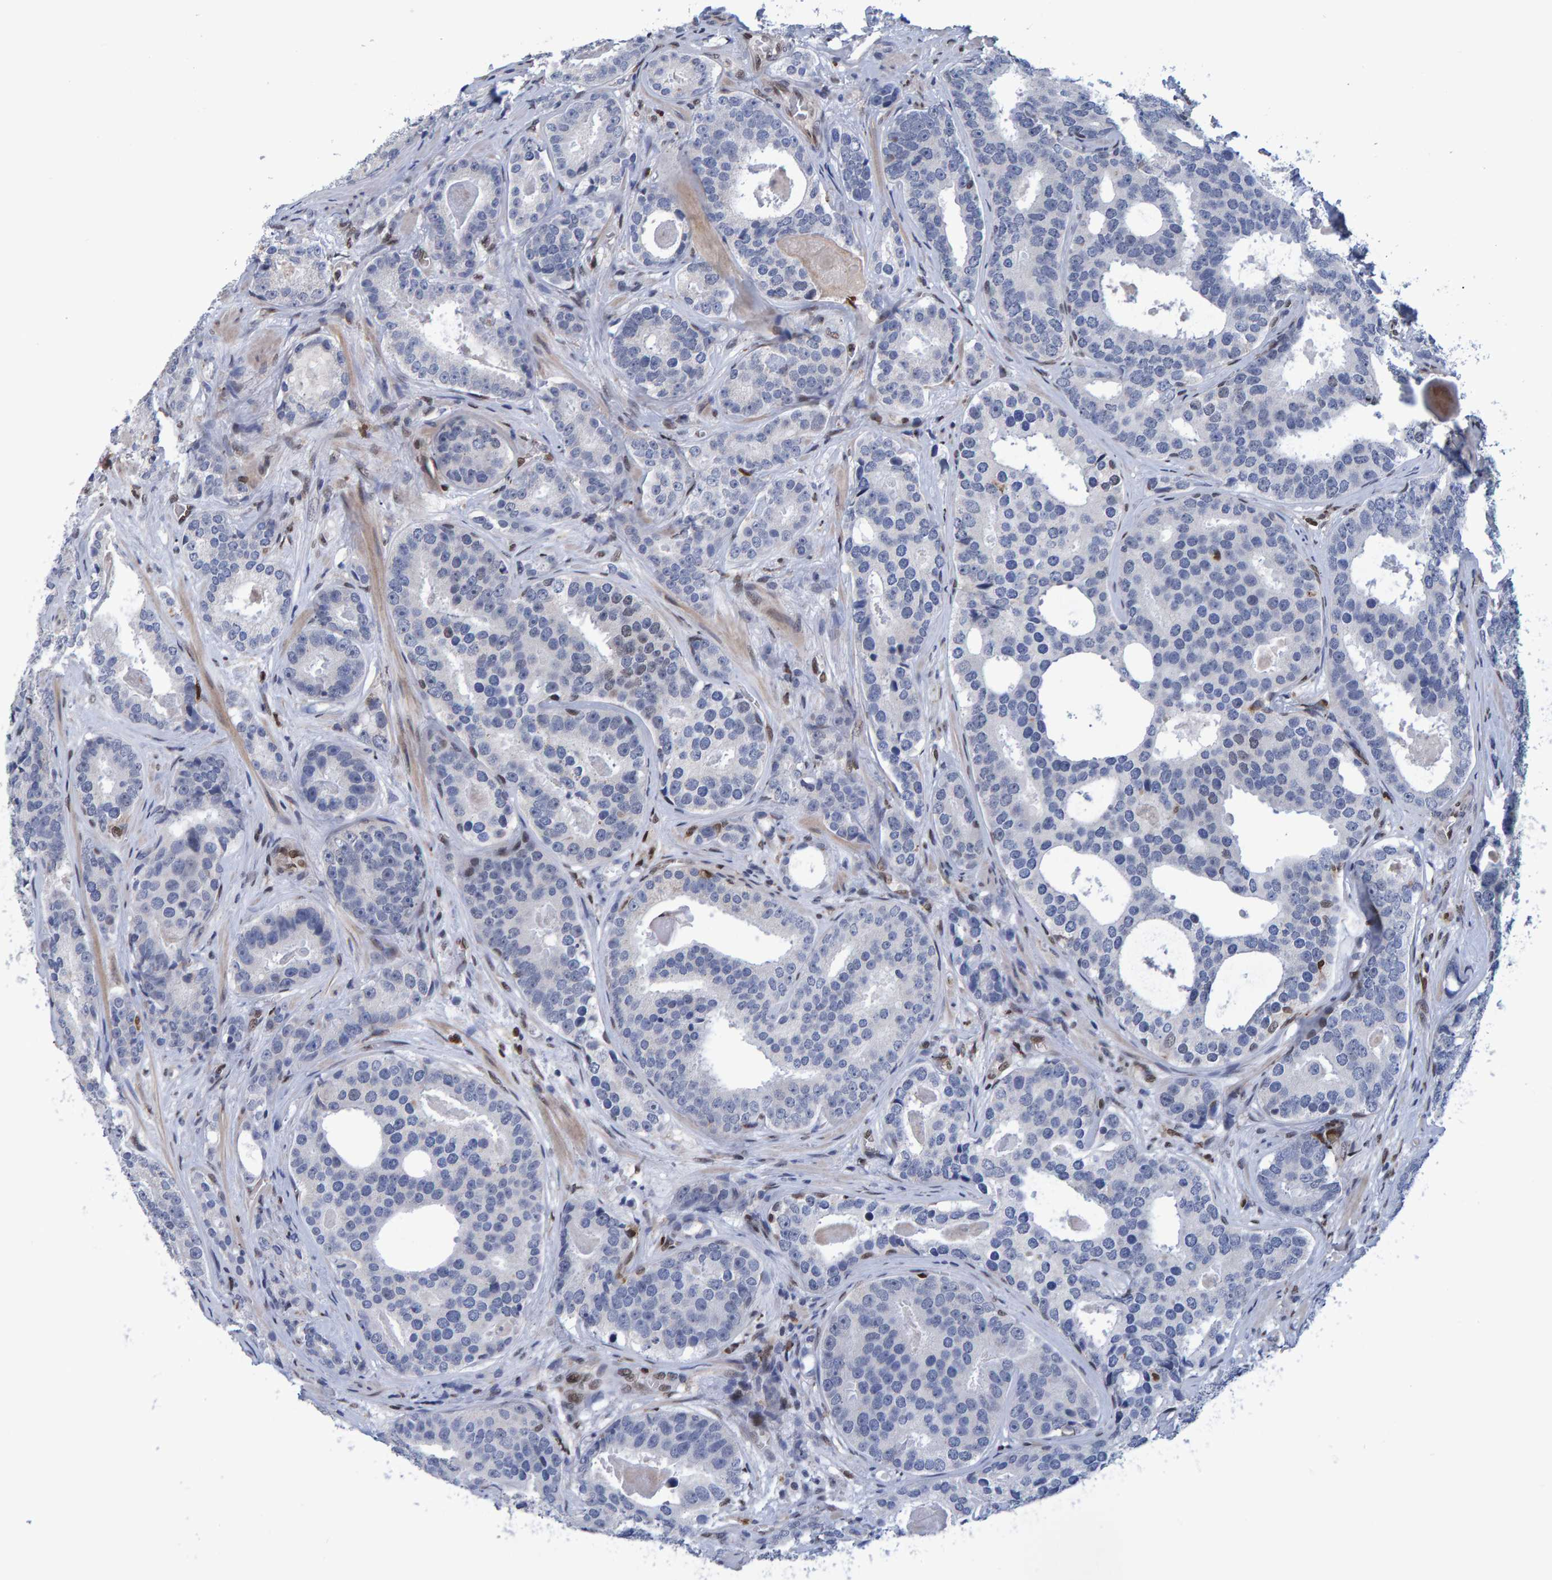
{"staining": {"intensity": "negative", "quantity": "none", "location": "none"}, "tissue": "prostate cancer", "cell_type": "Tumor cells", "image_type": "cancer", "snomed": [{"axis": "morphology", "description": "Adenocarcinoma, High grade"}, {"axis": "topography", "description": "Prostate"}], "caption": "The histopathology image displays no staining of tumor cells in prostate adenocarcinoma (high-grade). (DAB immunohistochemistry visualized using brightfield microscopy, high magnification).", "gene": "QKI", "patient": {"sex": "male", "age": 60}}